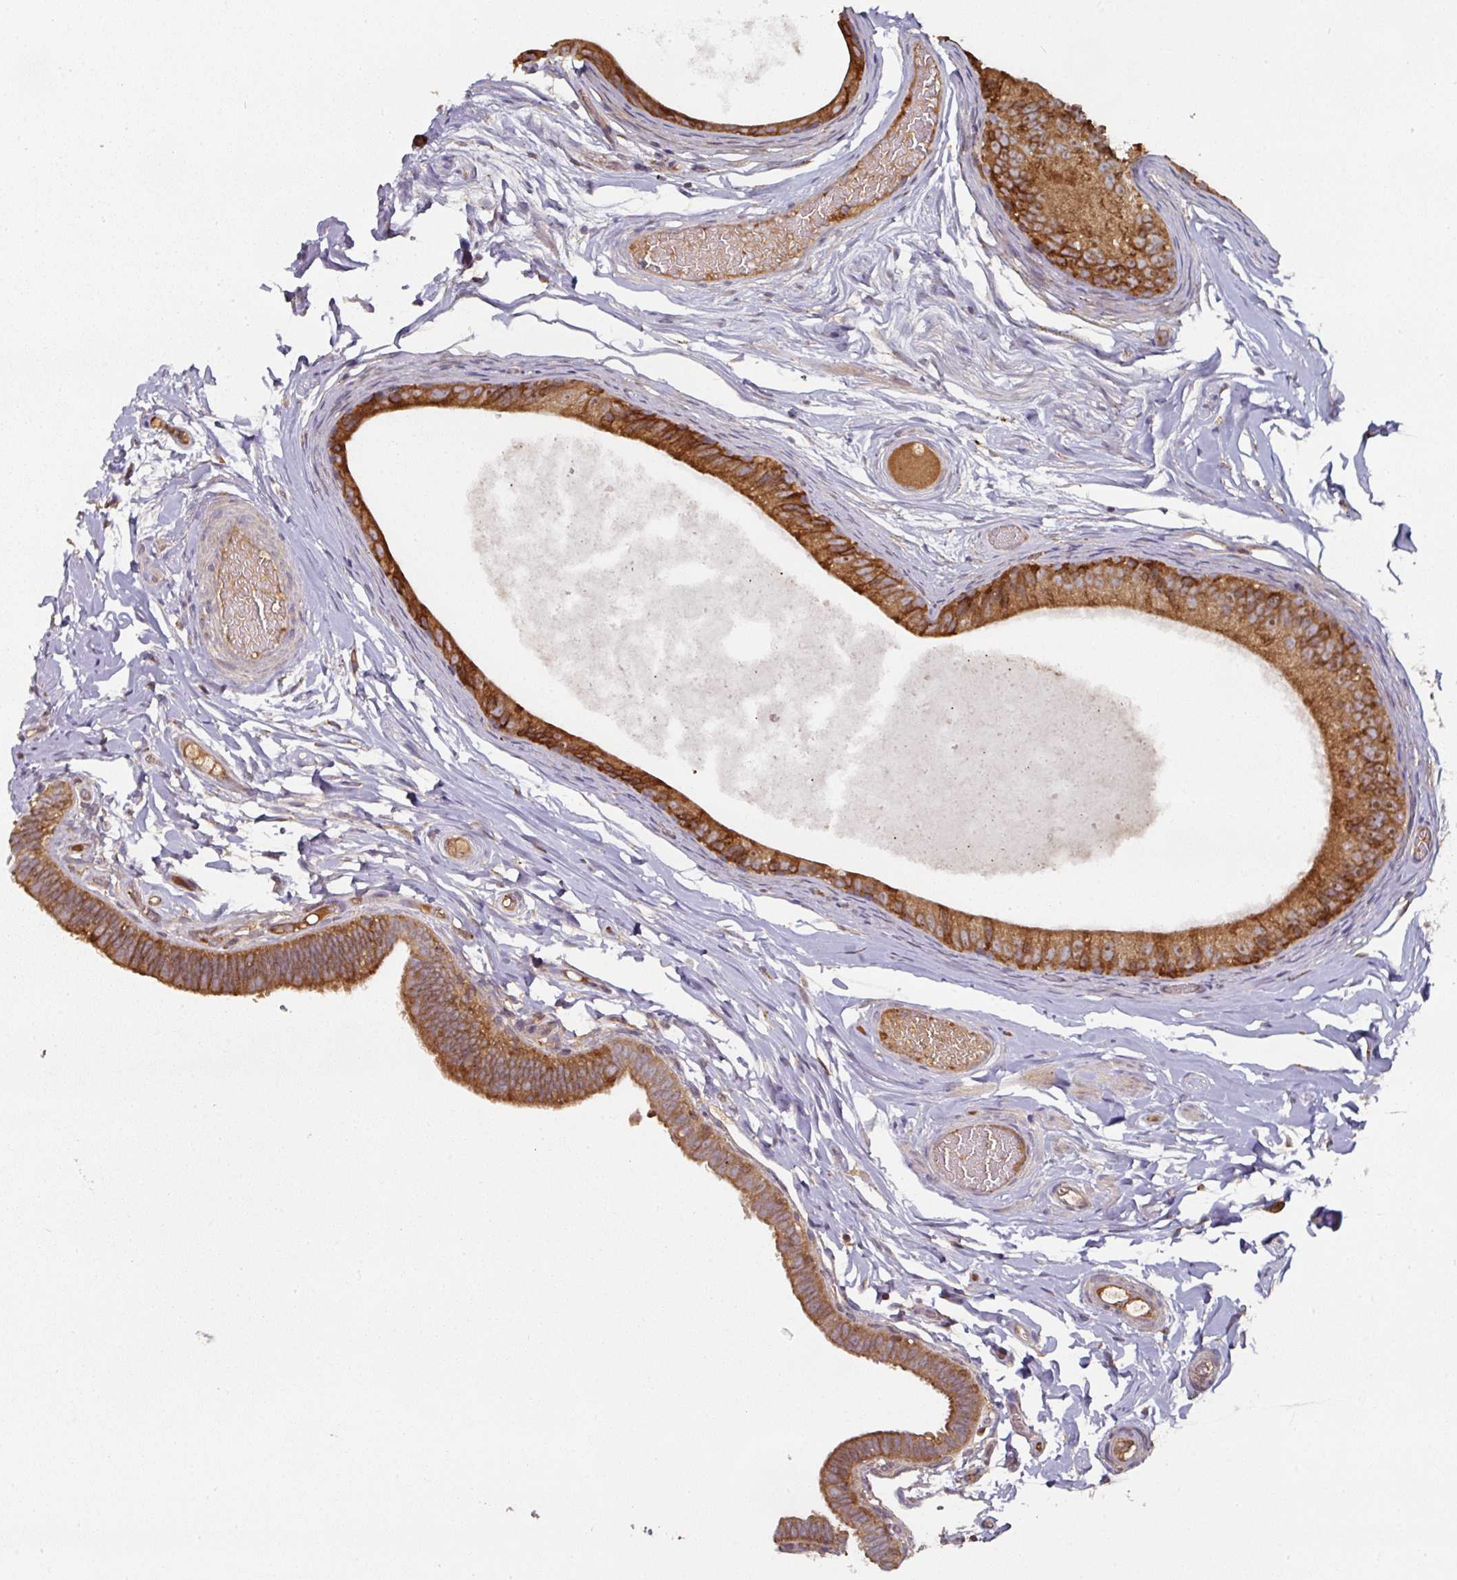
{"staining": {"intensity": "strong", "quantity": ">75%", "location": "cytoplasmic/membranous"}, "tissue": "epididymis", "cell_type": "Glandular cells", "image_type": "normal", "snomed": [{"axis": "morphology", "description": "Normal tissue, NOS"}, {"axis": "morphology", "description": "Carcinoma, Embryonal, NOS"}, {"axis": "topography", "description": "Testis"}, {"axis": "topography", "description": "Epididymis"}], "caption": "Immunohistochemistry (IHC) of unremarkable human epididymis shows high levels of strong cytoplasmic/membranous expression in approximately >75% of glandular cells.", "gene": "CEP95", "patient": {"sex": "male", "age": 36}}